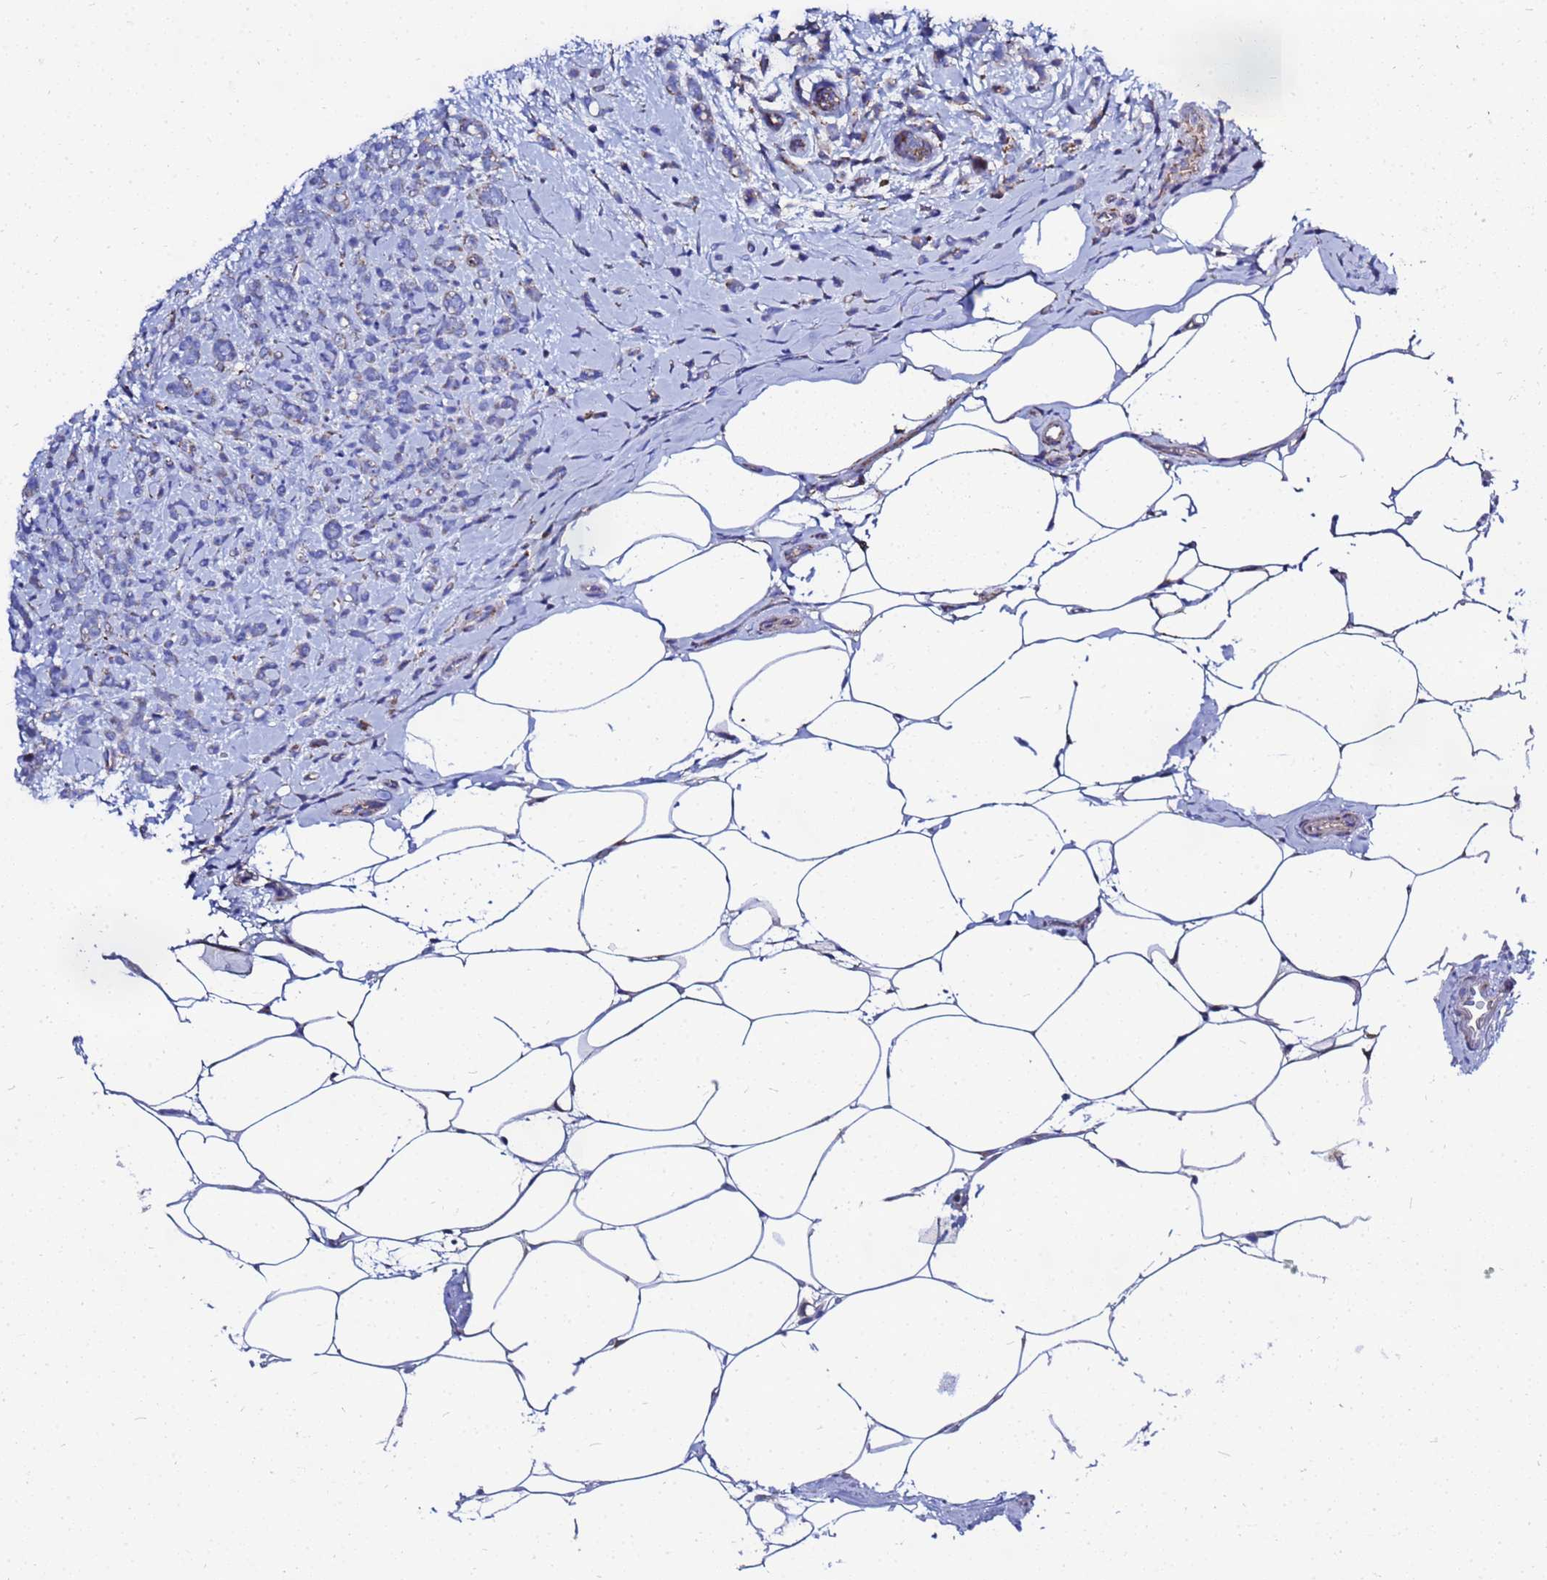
{"staining": {"intensity": "negative", "quantity": "none", "location": "none"}, "tissue": "breast cancer", "cell_type": "Tumor cells", "image_type": "cancer", "snomed": [{"axis": "morphology", "description": "Lobular carcinoma"}, {"axis": "topography", "description": "Breast"}], "caption": "Breast lobular carcinoma was stained to show a protein in brown. There is no significant expression in tumor cells.", "gene": "FAHD2A", "patient": {"sex": "female", "age": 58}}